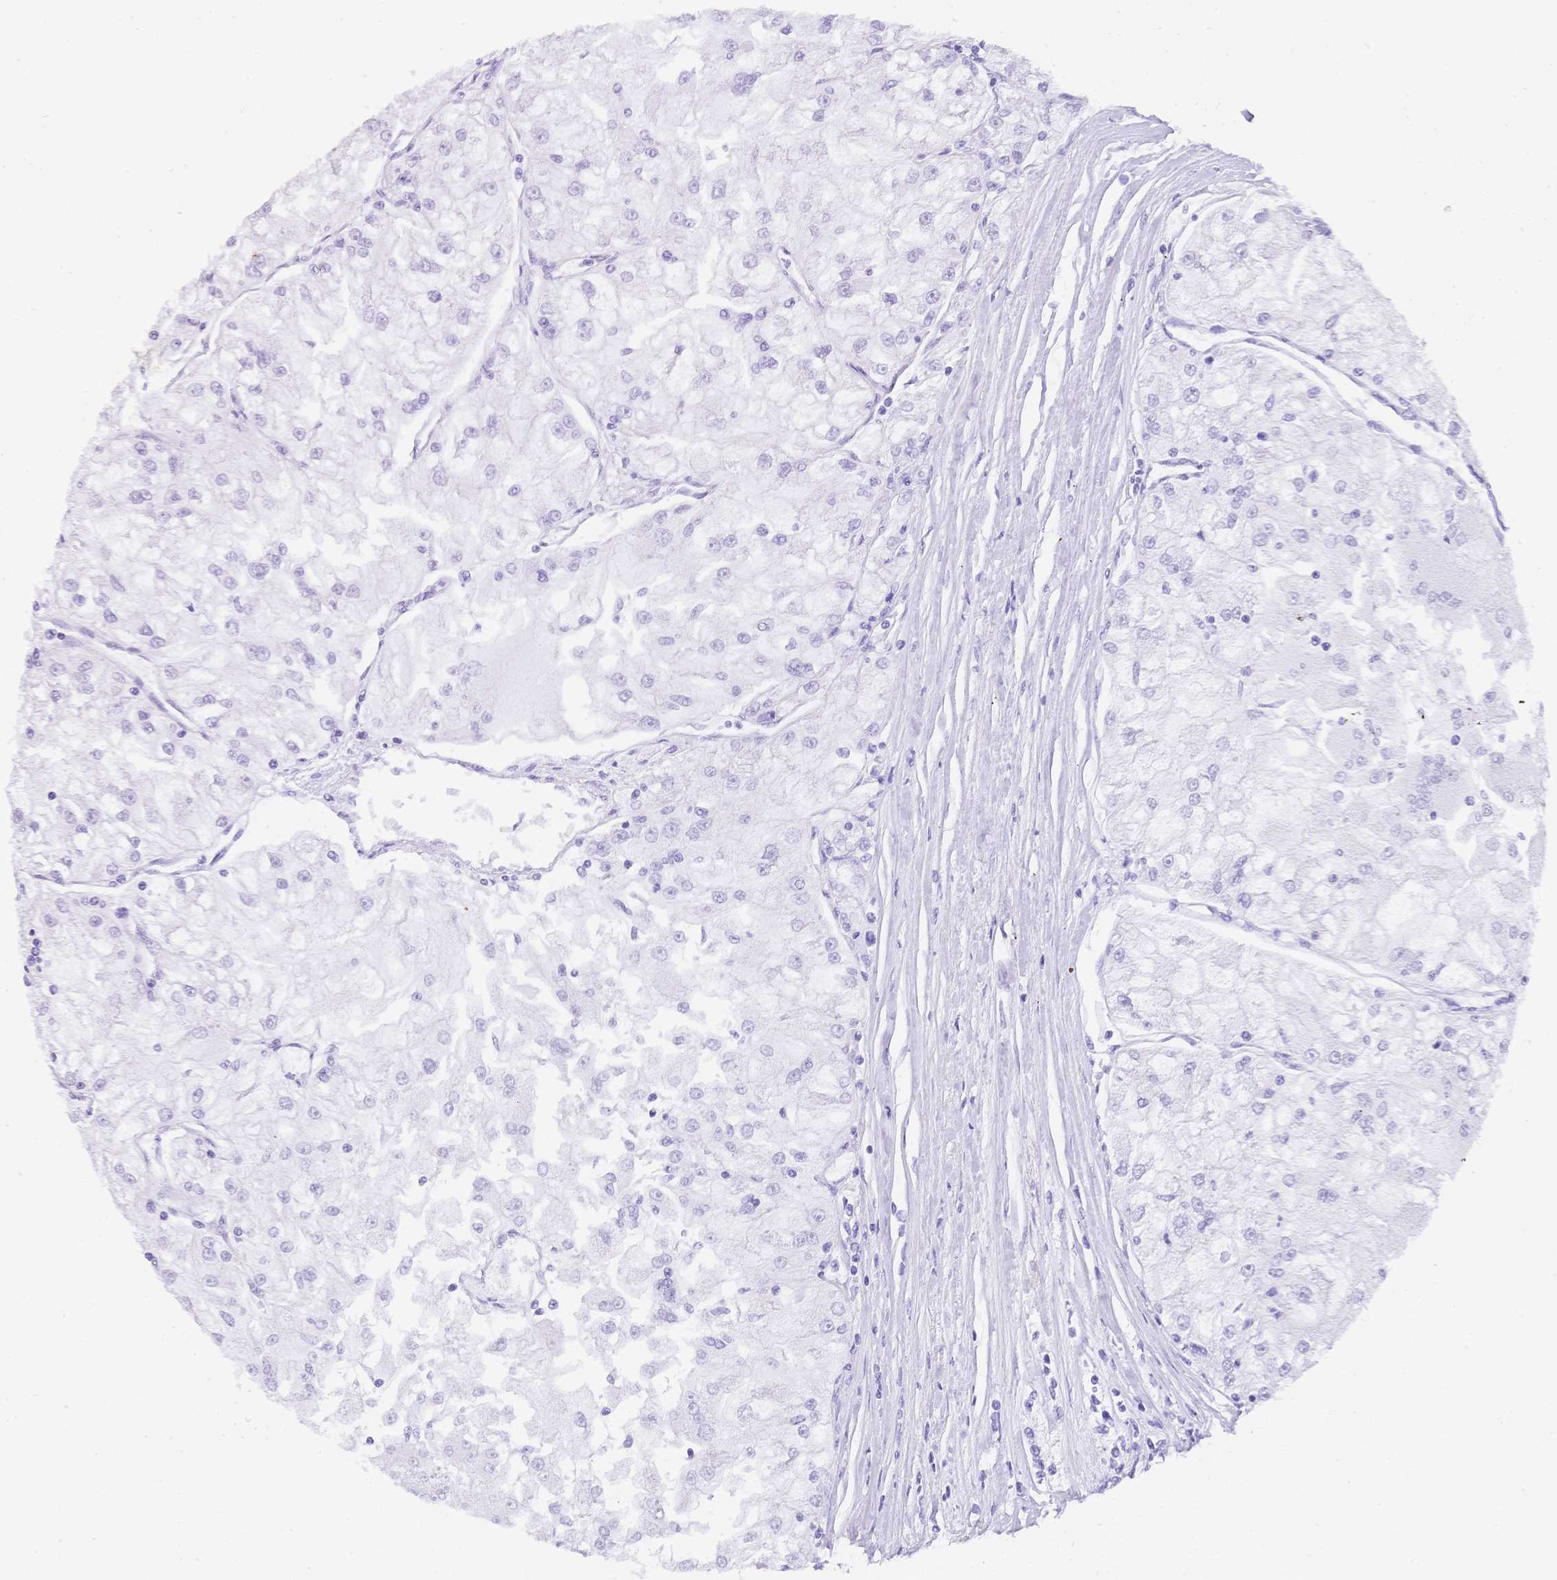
{"staining": {"intensity": "negative", "quantity": "none", "location": "none"}, "tissue": "renal cancer", "cell_type": "Tumor cells", "image_type": "cancer", "snomed": [{"axis": "morphology", "description": "Adenocarcinoma, NOS"}, {"axis": "topography", "description": "Kidney"}], "caption": "The image reveals no staining of tumor cells in adenocarcinoma (renal). (DAB (3,3'-diaminobenzidine) IHC, high magnification).", "gene": "MUC21", "patient": {"sex": "female", "age": 72}}